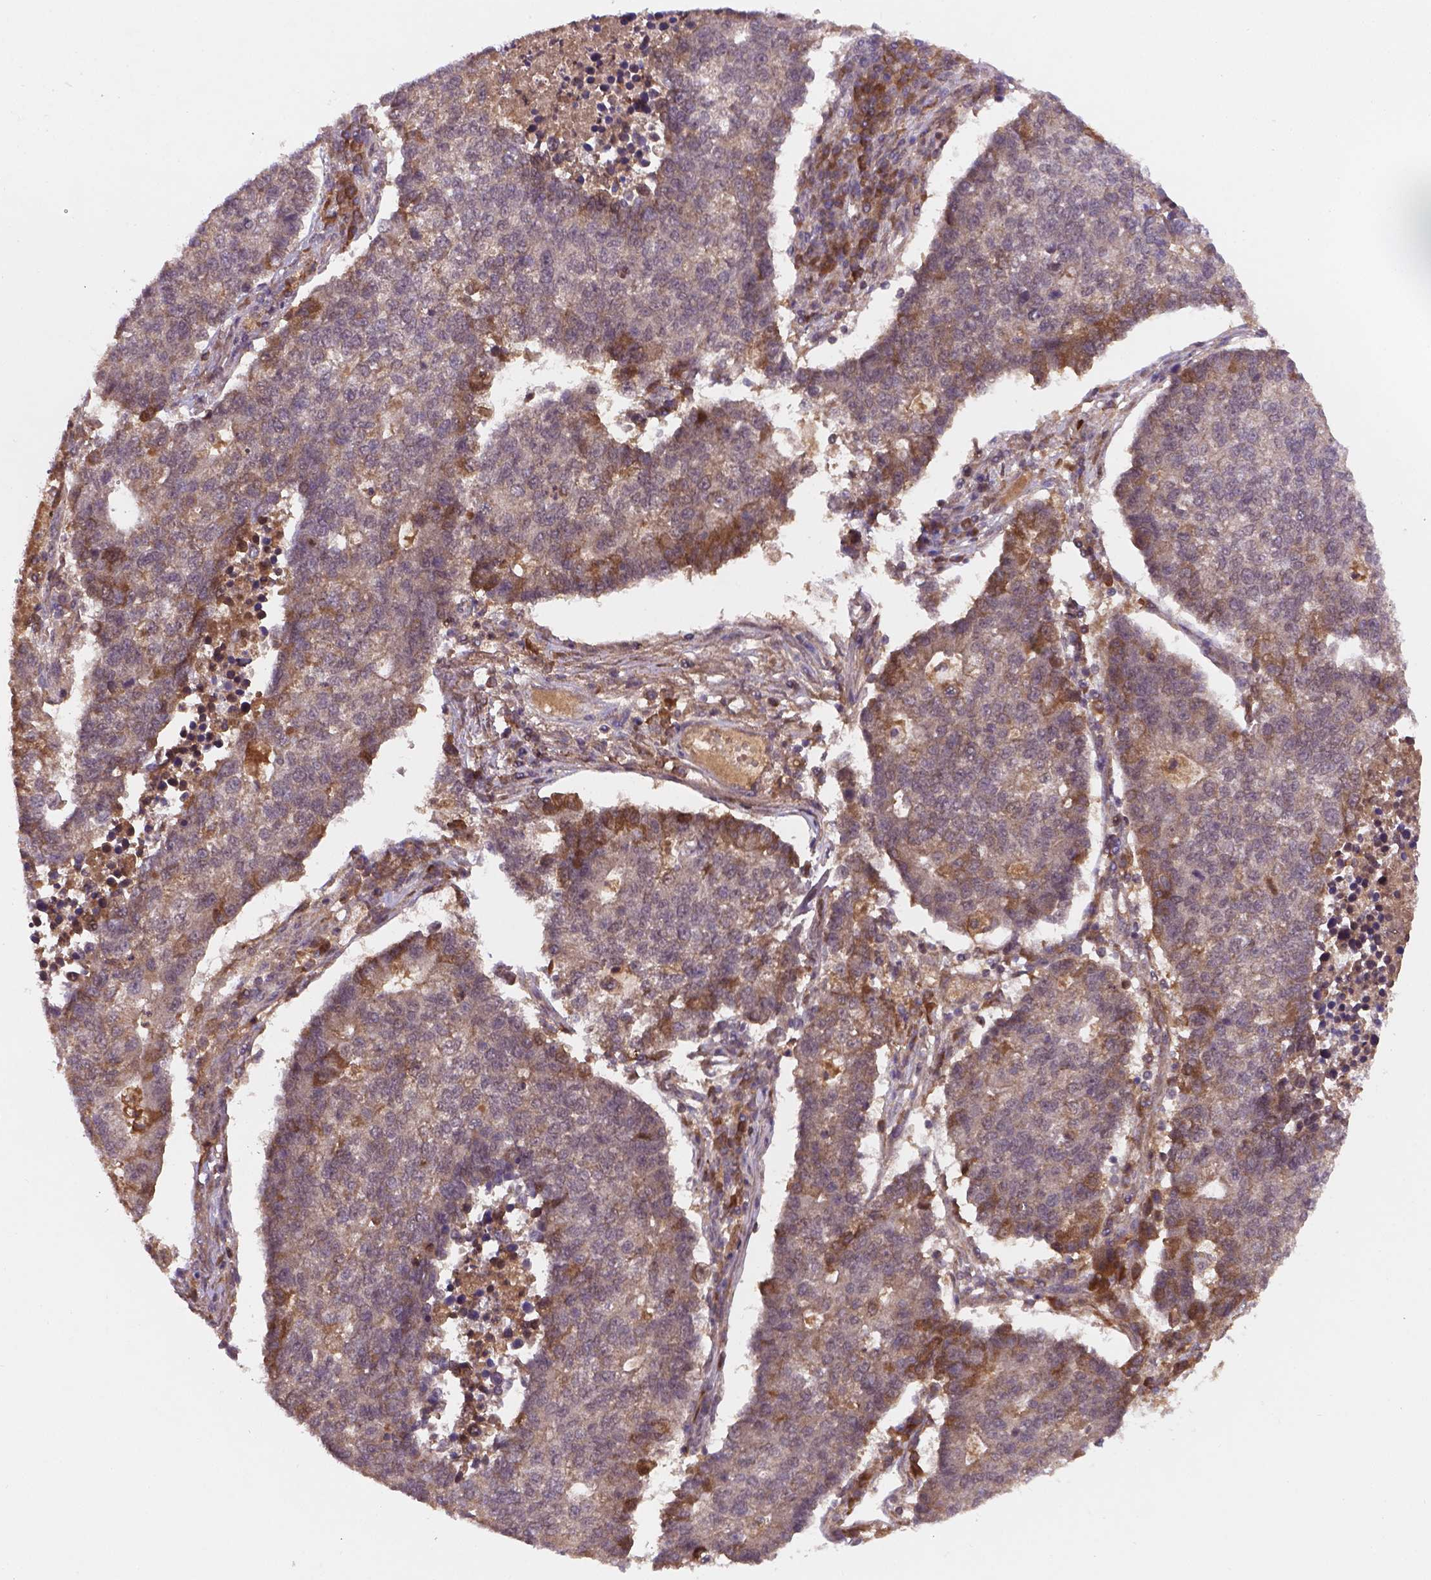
{"staining": {"intensity": "negative", "quantity": "none", "location": "none"}, "tissue": "lung cancer", "cell_type": "Tumor cells", "image_type": "cancer", "snomed": [{"axis": "morphology", "description": "Adenocarcinoma, NOS"}, {"axis": "topography", "description": "Lung"}], "caption": "Immunohistochemical staining of adenocarcinoma (lung) displays no significant staining in tumor cells.", "gene": "NIPAL2", "patient": {"sex": "male", "age": 57}}